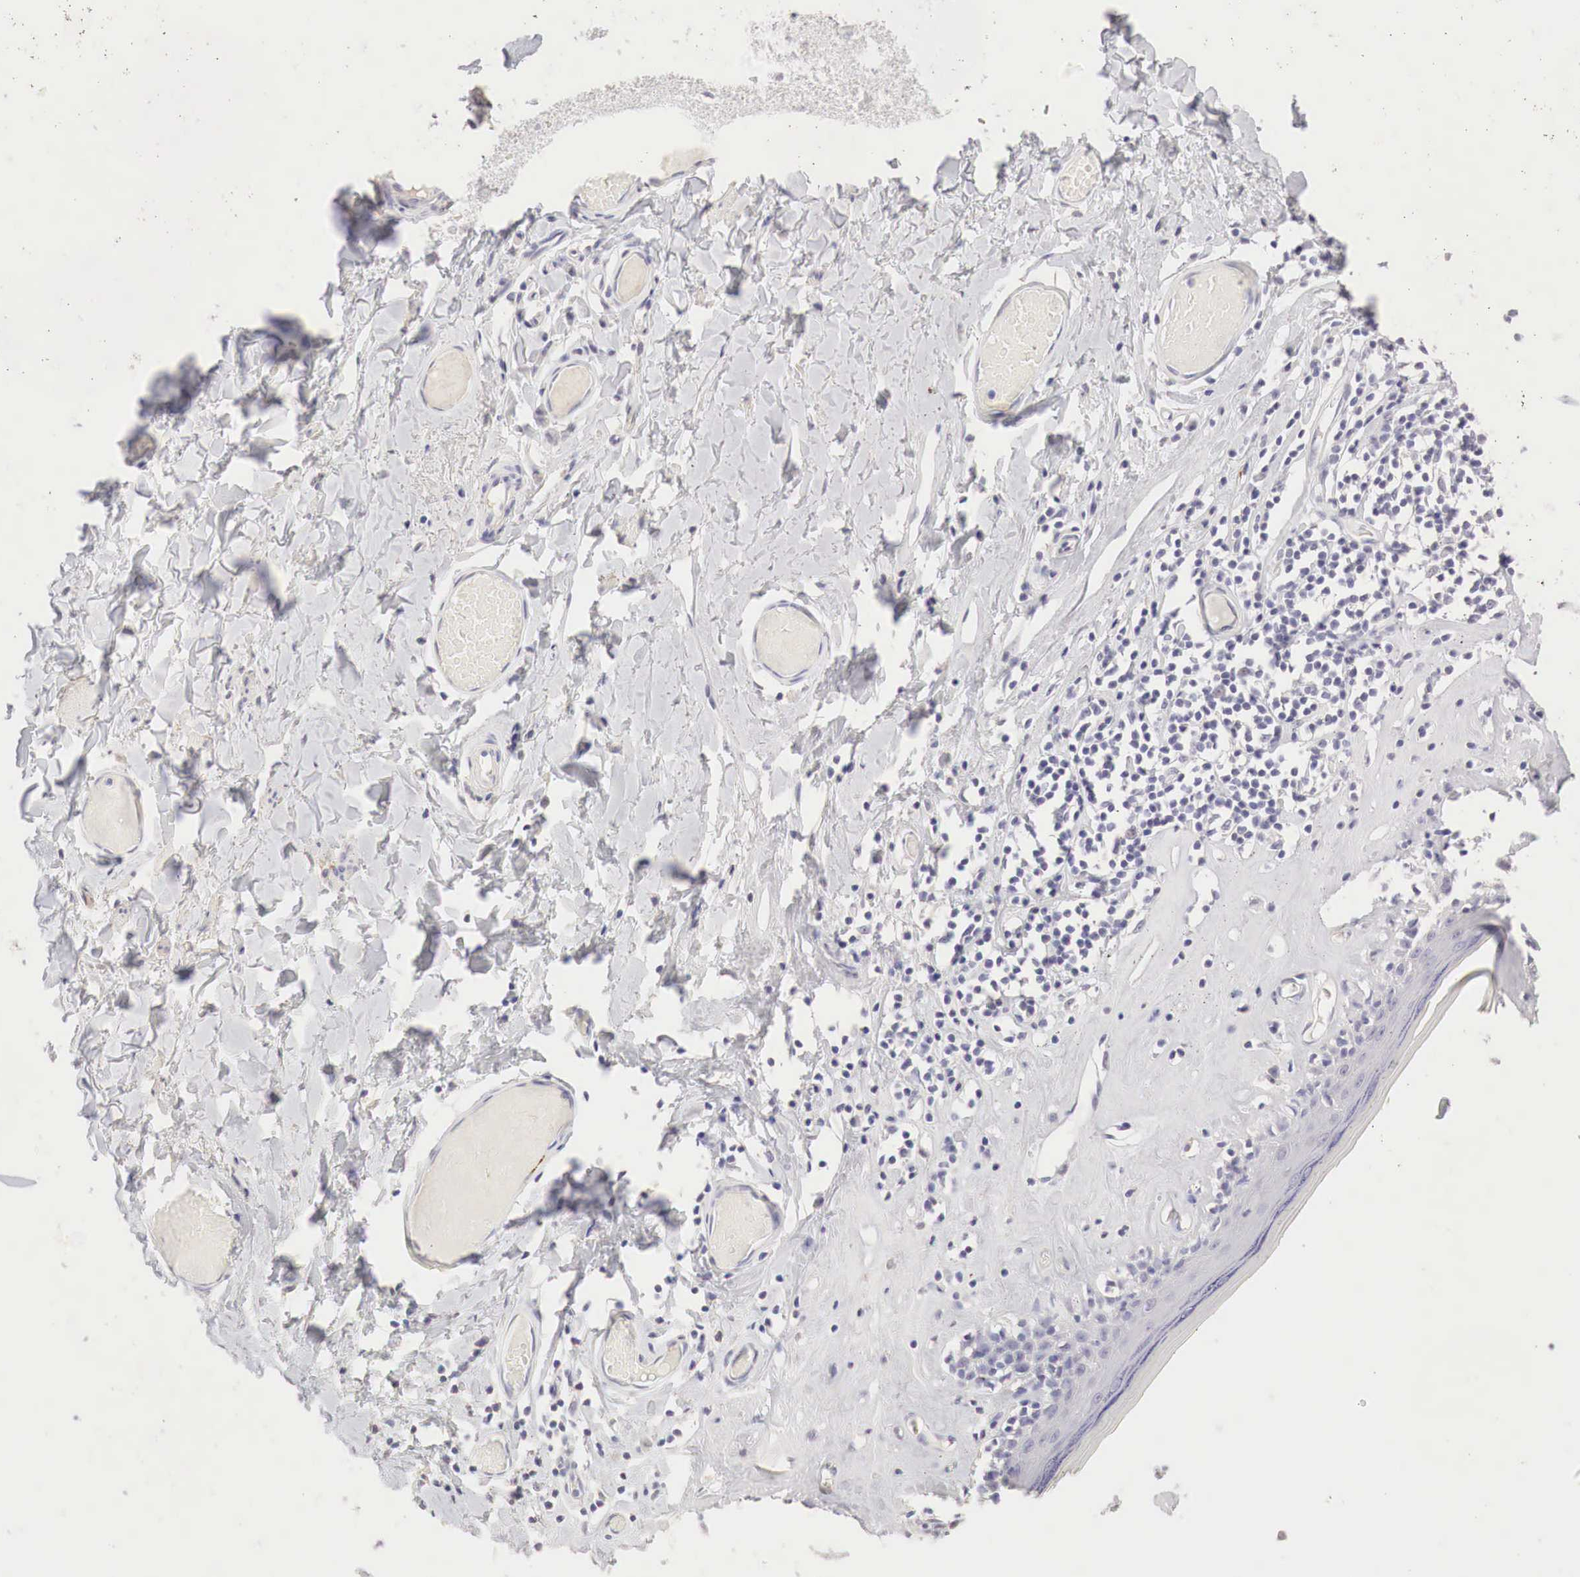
{"staining": {"intensity": "negative", "quantity": "none", "location": "none"}, "tissue": "skin", "cell_type": "Epidermal cells", "image_type": "normal", "snomed": [{"axis": "morphology", "description": "Normal tissue, NOS"}, {"axis": "topography", "description": "Vascular tissue"}, {"axis": "topography", "description": "Vulva"}, {"axis": "topography", "description": "Peripheral nerve tissue"}], "caption": "An immunohistochemistry (IHC) photomicrograph of benign skin is shown. There is no staining in epidermal cells of skin.", "gene": "OTC", "patient": {"sex": "female", "age": 86}}